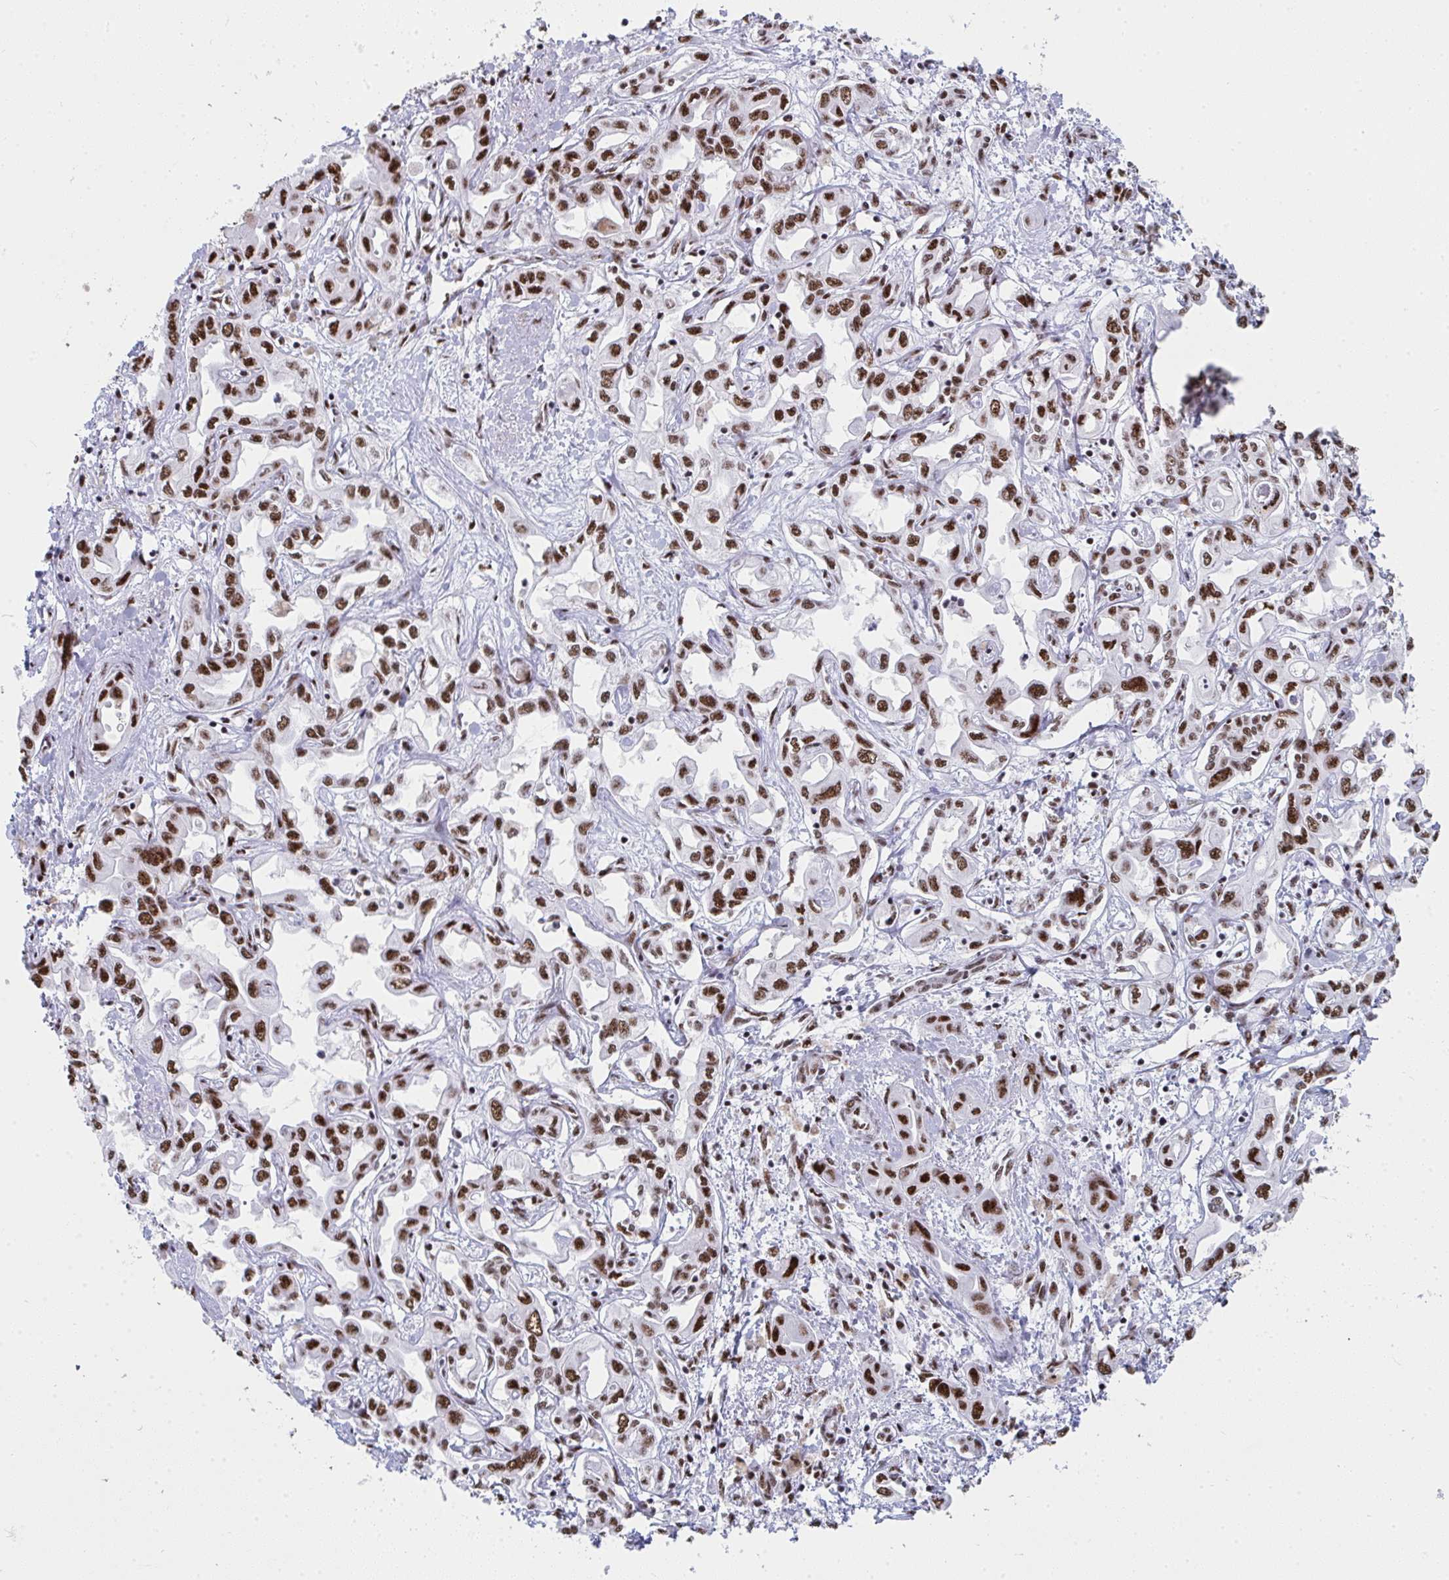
{"staining": {"intensity": "strong", "quantity": ">75%", "location": "nuclear"}, "tissue": "liver cancer", "cell_type": "Tumor cells", "image_type": "cancer", "snomed": [{"axis": "morphology", "description": "Cholangiocarcinoma"}, {"axis": "topography", "description": "Liver"}], "caption": "IHC of liver cancer displays high levels of strong nuclear positivity in about >75% of tumor cells. (DAB (3,3'-diaminobenzidine) = brown stain, brightfield microscopy at high magnification).", "gene": "SNRNP70", "patient": {"sex": "female", "age": 64}}